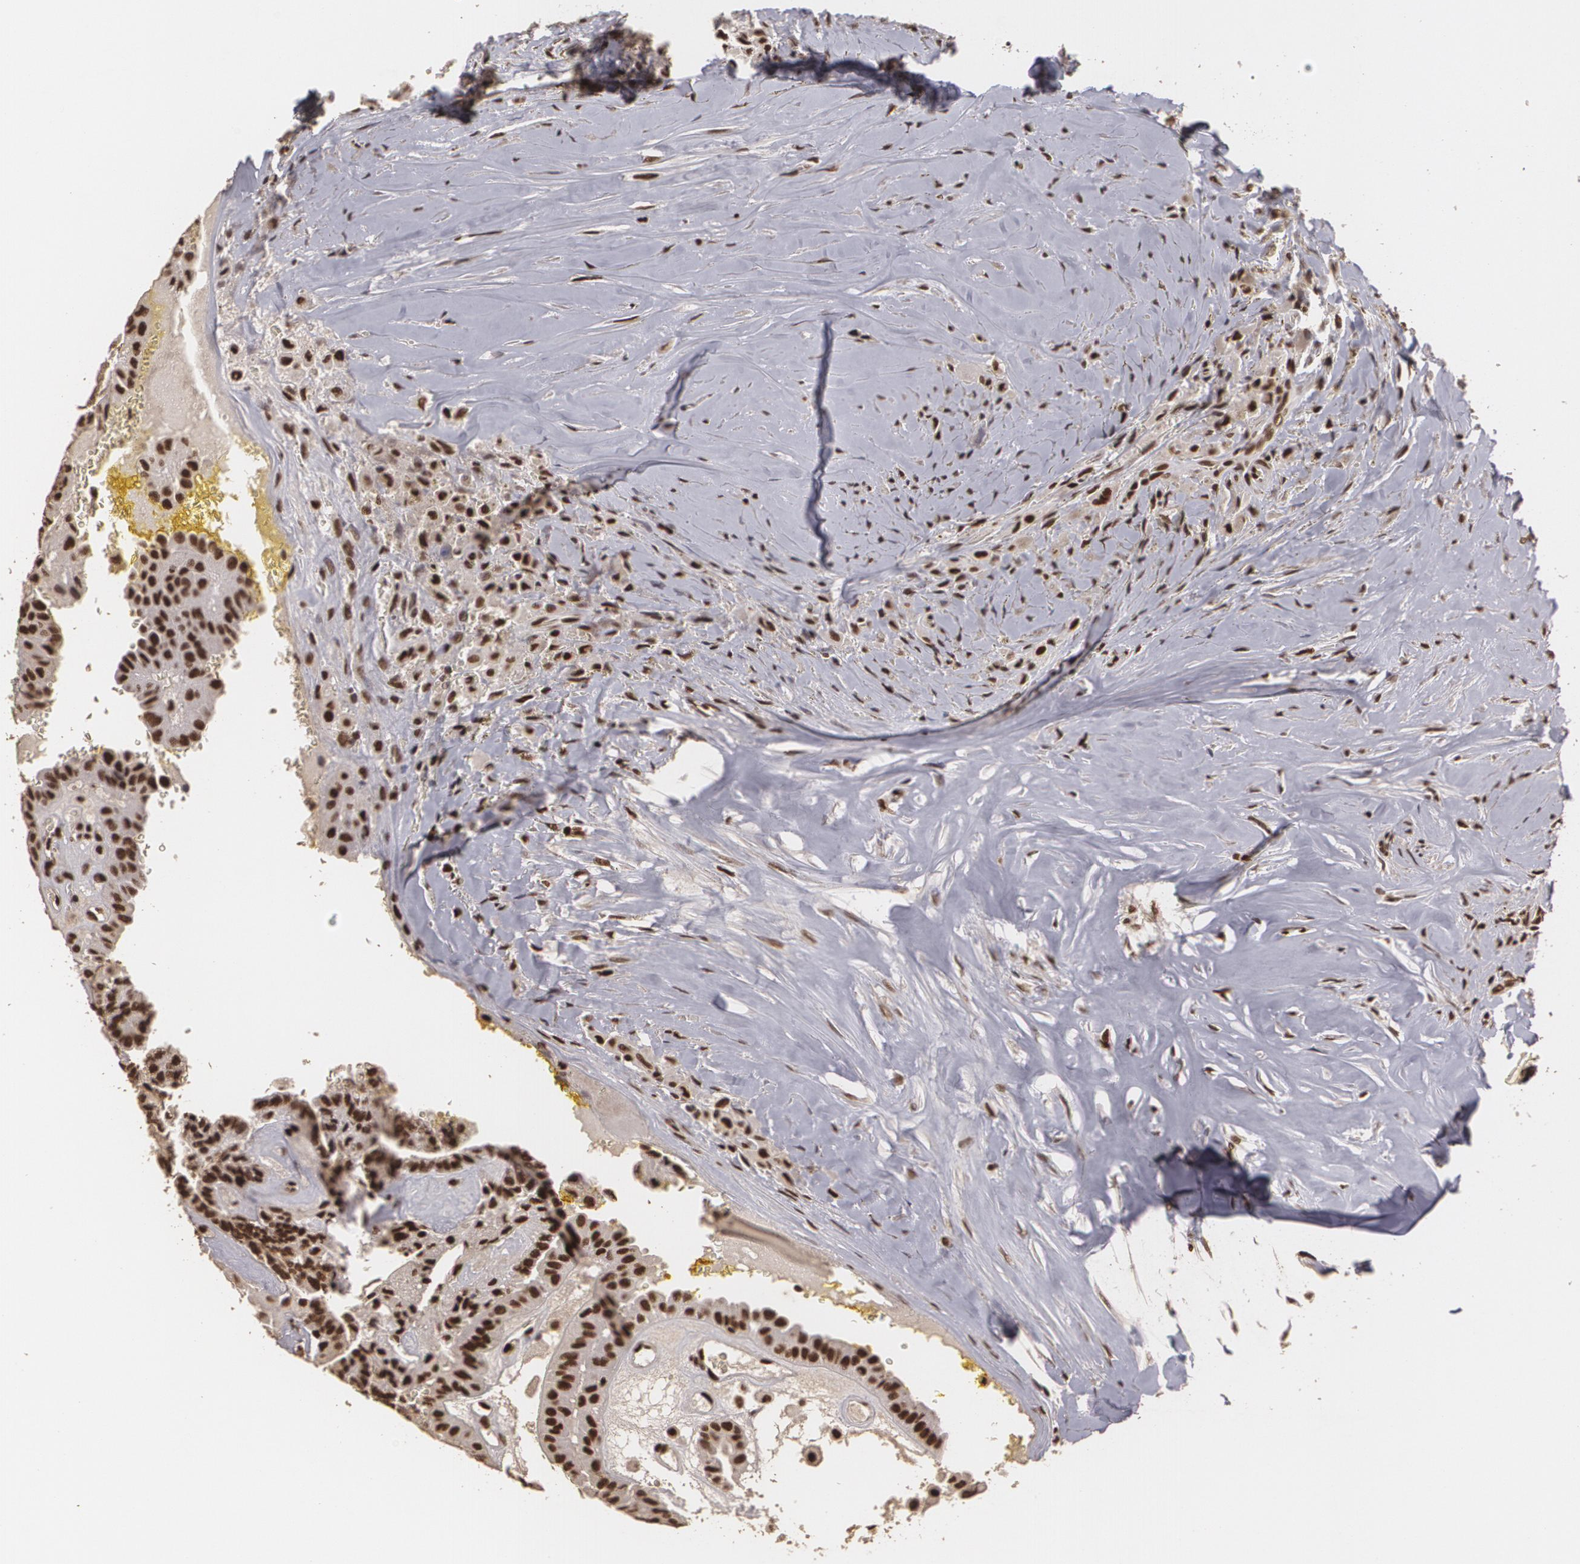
{"staining": {"intensity": "strong", "quantity": ">75%", "location": "nuclear"}, "tissue": "thyroid cancer", "cell_type": "Tumor cells", "image_type": "cancer", "snomed": [{"axis": "morphology", "description": "Papillary adenocarcinoma, NOS"}, {"axis": "topography", "description": "Thyroid gland"}], "caption": "Immunohistochemical staining of thyroid cancer shows high levels of strong nuclear protein expression in about >75% of tumor cells. The staining was performed using DAB to visualize the protein expression in brown, while the nuclei were stained in blue with hematoxylin (Magnification: 20x).", "gene": "RCOR1", "patient": {"sex": "male", "age": 87}}